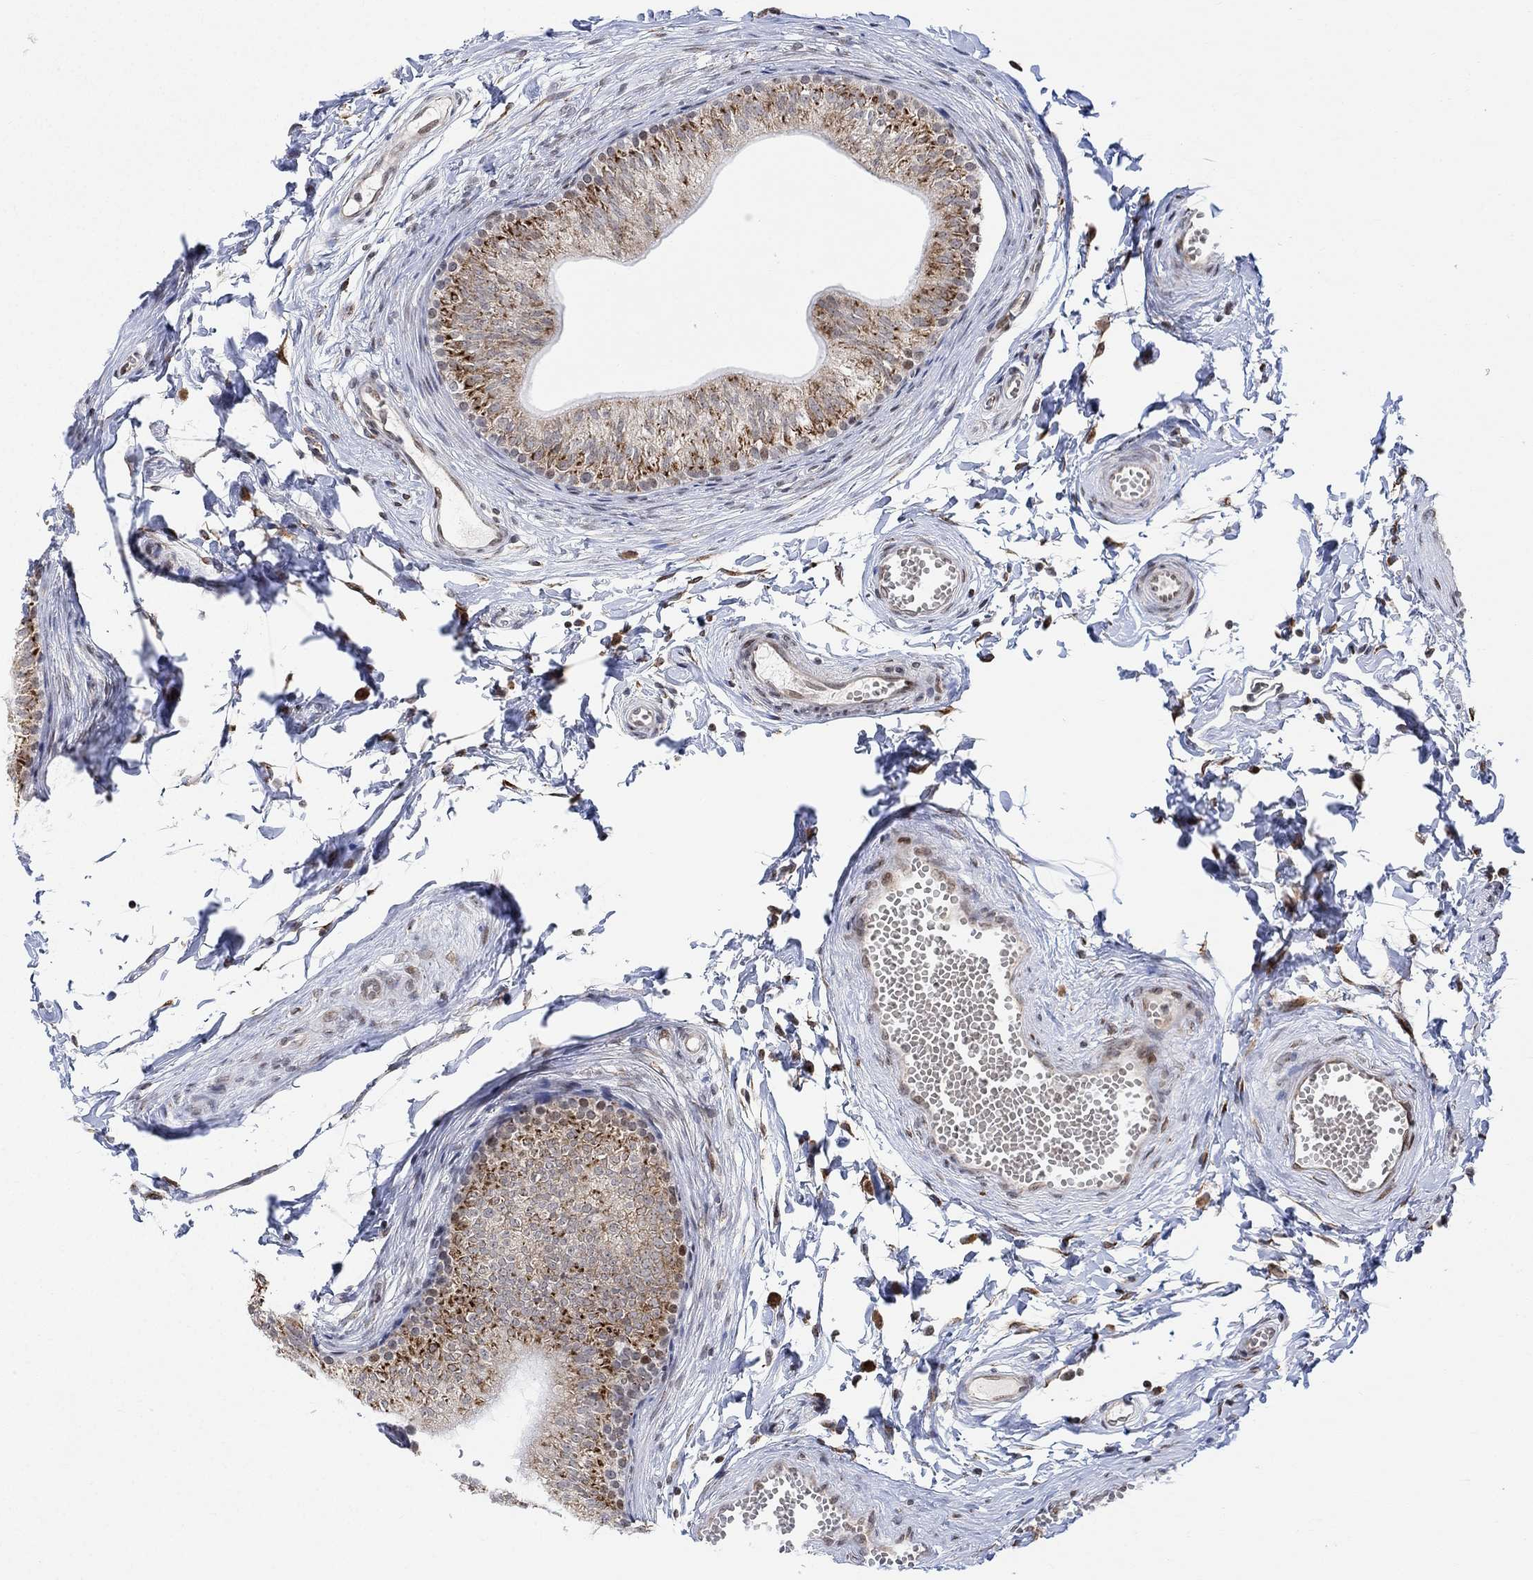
{"staining": {"intensity": "strong", "quantity": "<25%", "location": "cytoplasmic/membranous"}, "tissue": "epididymis", "cell_type": "Glandular cells", "image_type": "normal", "snomed": [{"axis": "morphology", "description": "Normal tissue, NOS"}, {"axis": "topography", "description": "Epididymis"}], "caption": "A brown stain shows strong cytoplasmic/membranous expression of a protein in glandular cells of normal human epididymis.", "gene": "ABHD14A", "patient": {"sex": "male", "age": 22}}